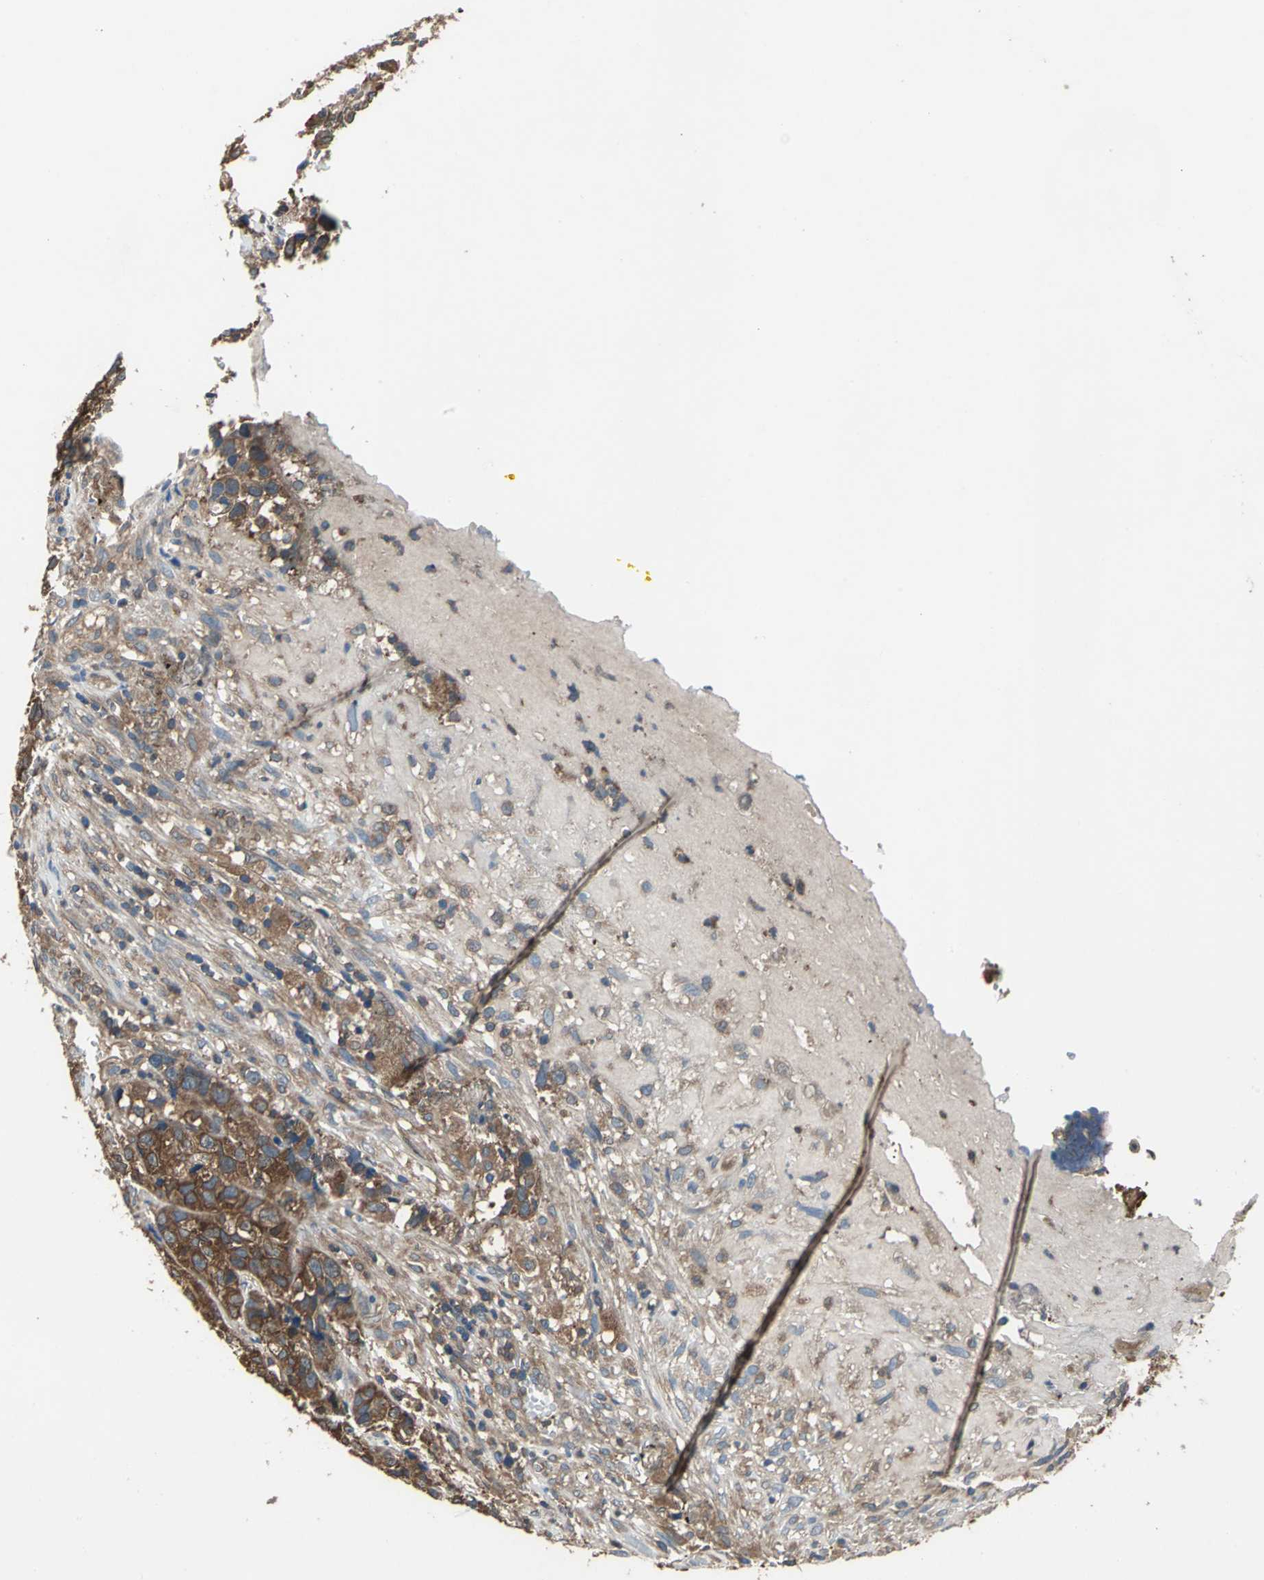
{"staining": {"intensity": "strong", "quantity": ">75%", "location": "cytoplasmic/membranous"}, "tissue": "urothelial cancer", "cell_type": "Tumor cells", "image_type": "cancer", "snomed": [{"axis": "morphology", "description": "Urothelial carcinoma, High grade"}, {"axis": "topography", "description": "Urinary bladder"}], "caption": "Tumor cells reveal high levels of strong cytoplasmic/membranous expression in approximately >75% of cells in human high-grade urothelial carcinoma.", "gene": "CAPN1", "patient": {"sex": "female", "age": 81}}